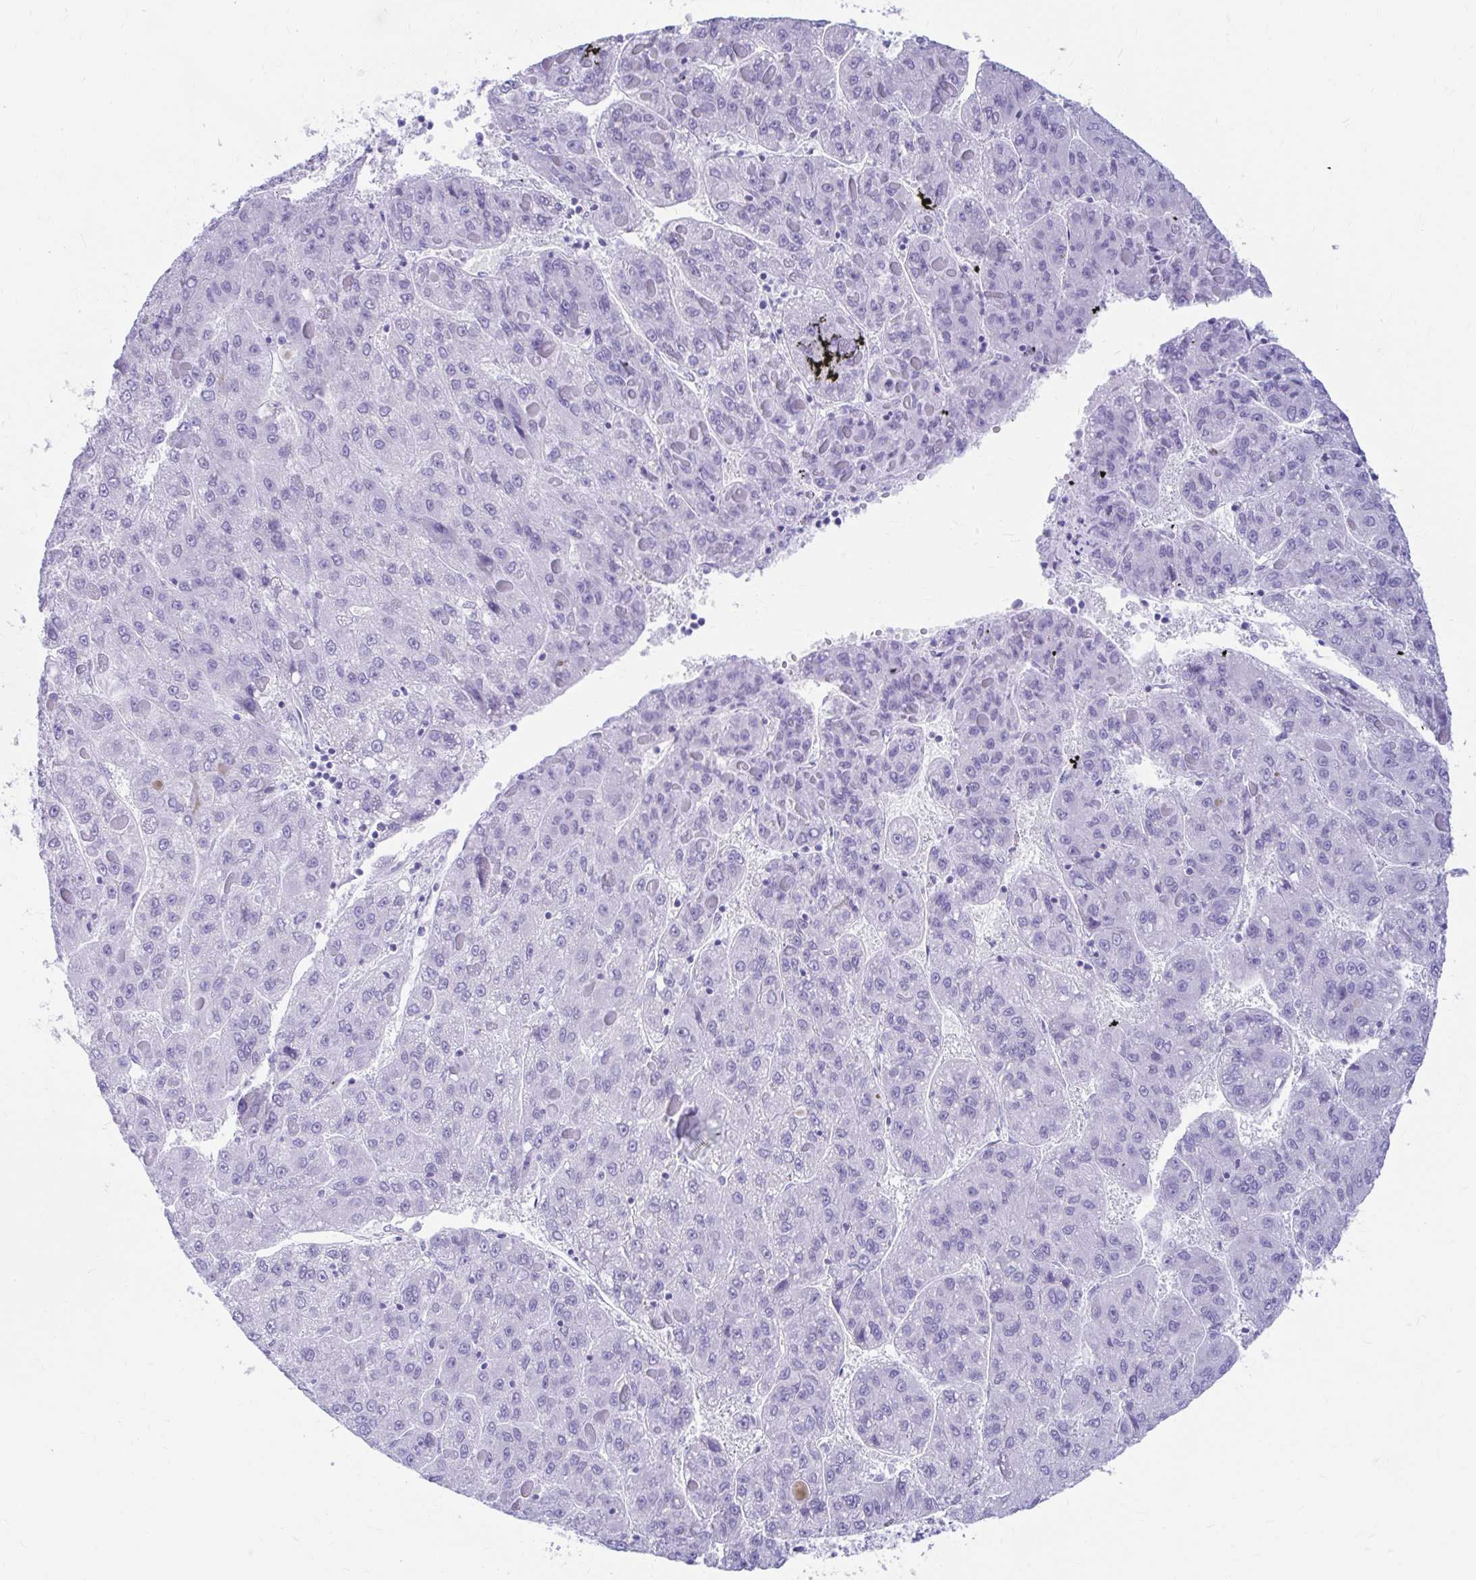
{"staining": {"intensity": "negative", "quantity": "none", "location": "none"}, "tissue": "liver cancer", "cell_type": "Tumor cells", "image_type": "cancer", "snomed": [{"axis": "morphology", "description": "Carcinoma, Hepatocellular, NOS"}, {"axis": "topography", "description": "Liver"}], "caption": "DAB (3,3'-diaminobenzidine) immunohistochemical staining of human liver cancer (hepatocellular carcinoma) demonstrates no significant expression in tumor cells.", "gene": "NSG2", "patient": {"sex": "female", "age": 82}}